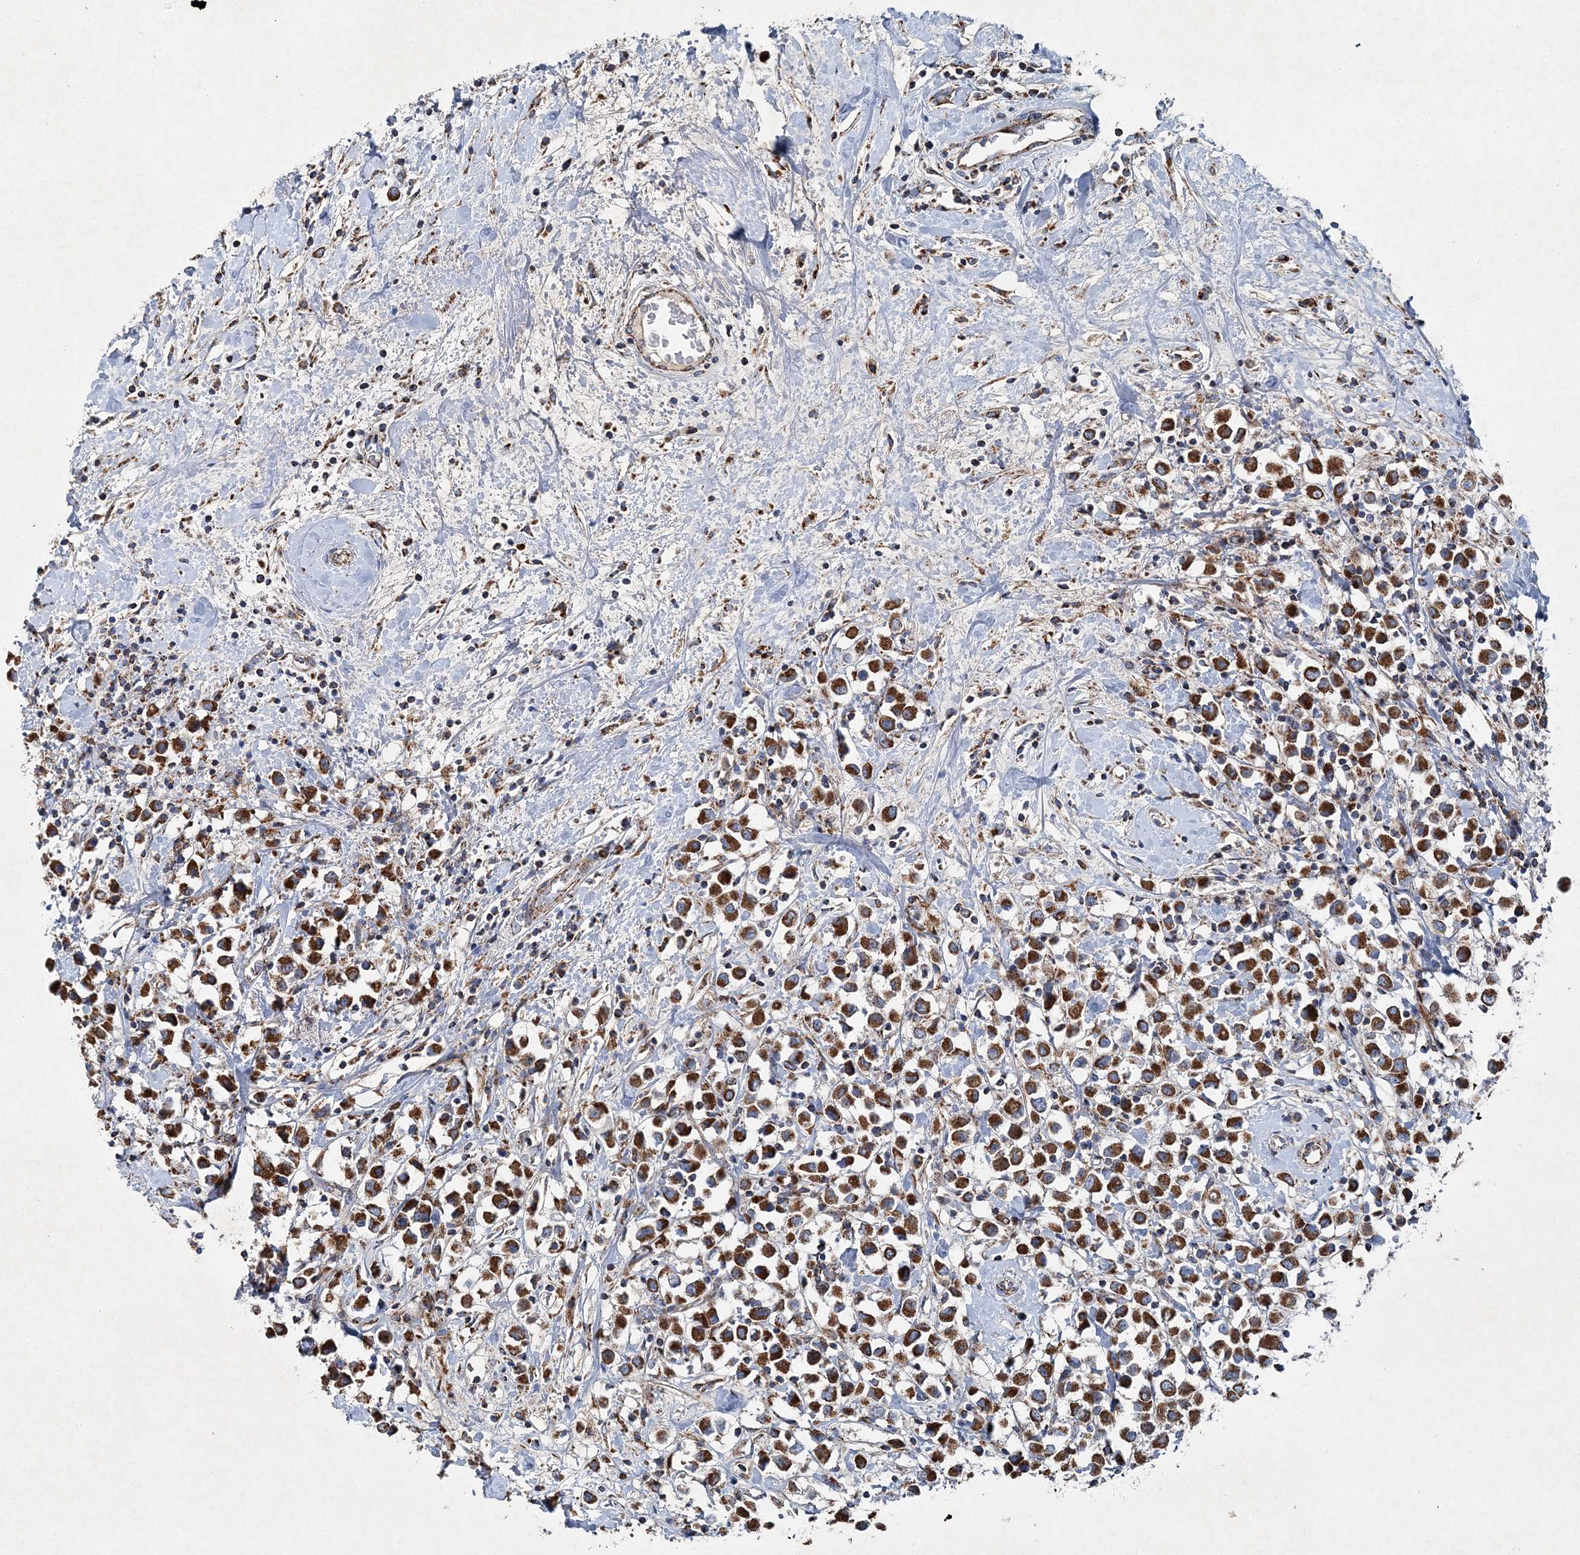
{"staining": {"intensity": "strong", "quantity": ">75%", "location": "cytoplasmic/membranous"}, "tissue": "breast cancer", "cell_type": "Tumor cells", "image_type": "cancer", "snomed": [{"axis": "morphology", "description": "Duct carcinoma"}, {"axis": "topography", "description": "Breast"}], "caption": "Breast cancer (infiltrating ductal carcinoma) stained with a brown dye exhibits strong cytoplasmic/membranous positive positivity in about >75% of tumor cells.", "gene": "SPAG16", "patient": {"sex": "female", "age": 61}}